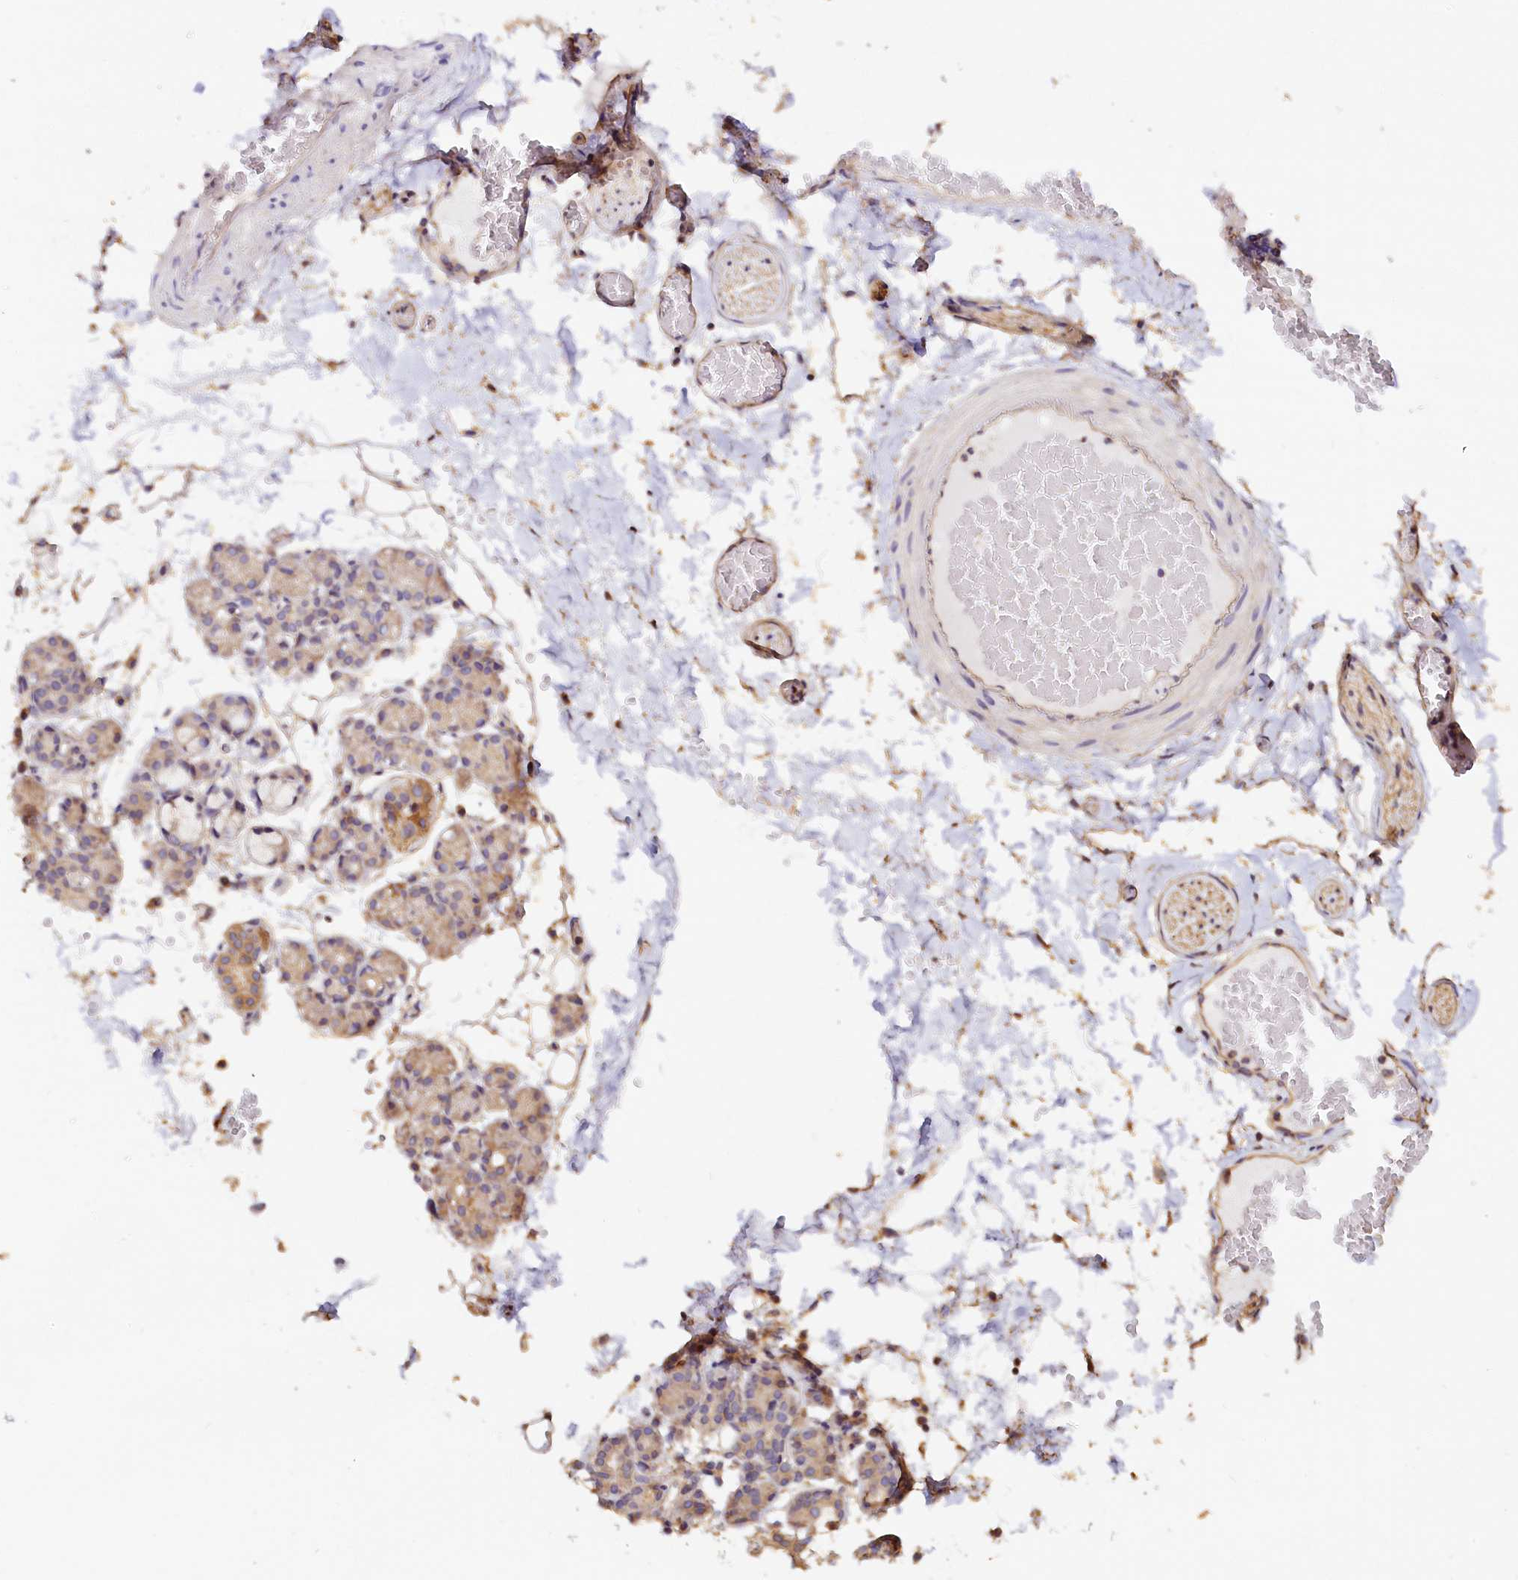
{"staining": {"intensity": "moderate", "quantity": "<25%", "location": "cytoplasmic/membranous"}, "tissue": "salivary gland", "cell_type": "Glandular cells", "image_type": "normal", "snomed": [{"axis": "morphology", "description": "Normal tissue, NOS"}, {"axis": "topography", "description": "Salivary gland"}], "caption": "IHC (DAB) staining of benign human salivary gland shows moderate cytoplasmic/membranous protein positivity in about <25% of glandular cells.", "gene": "KATNB1", "patient": {"sex": "male", "age": 63}}